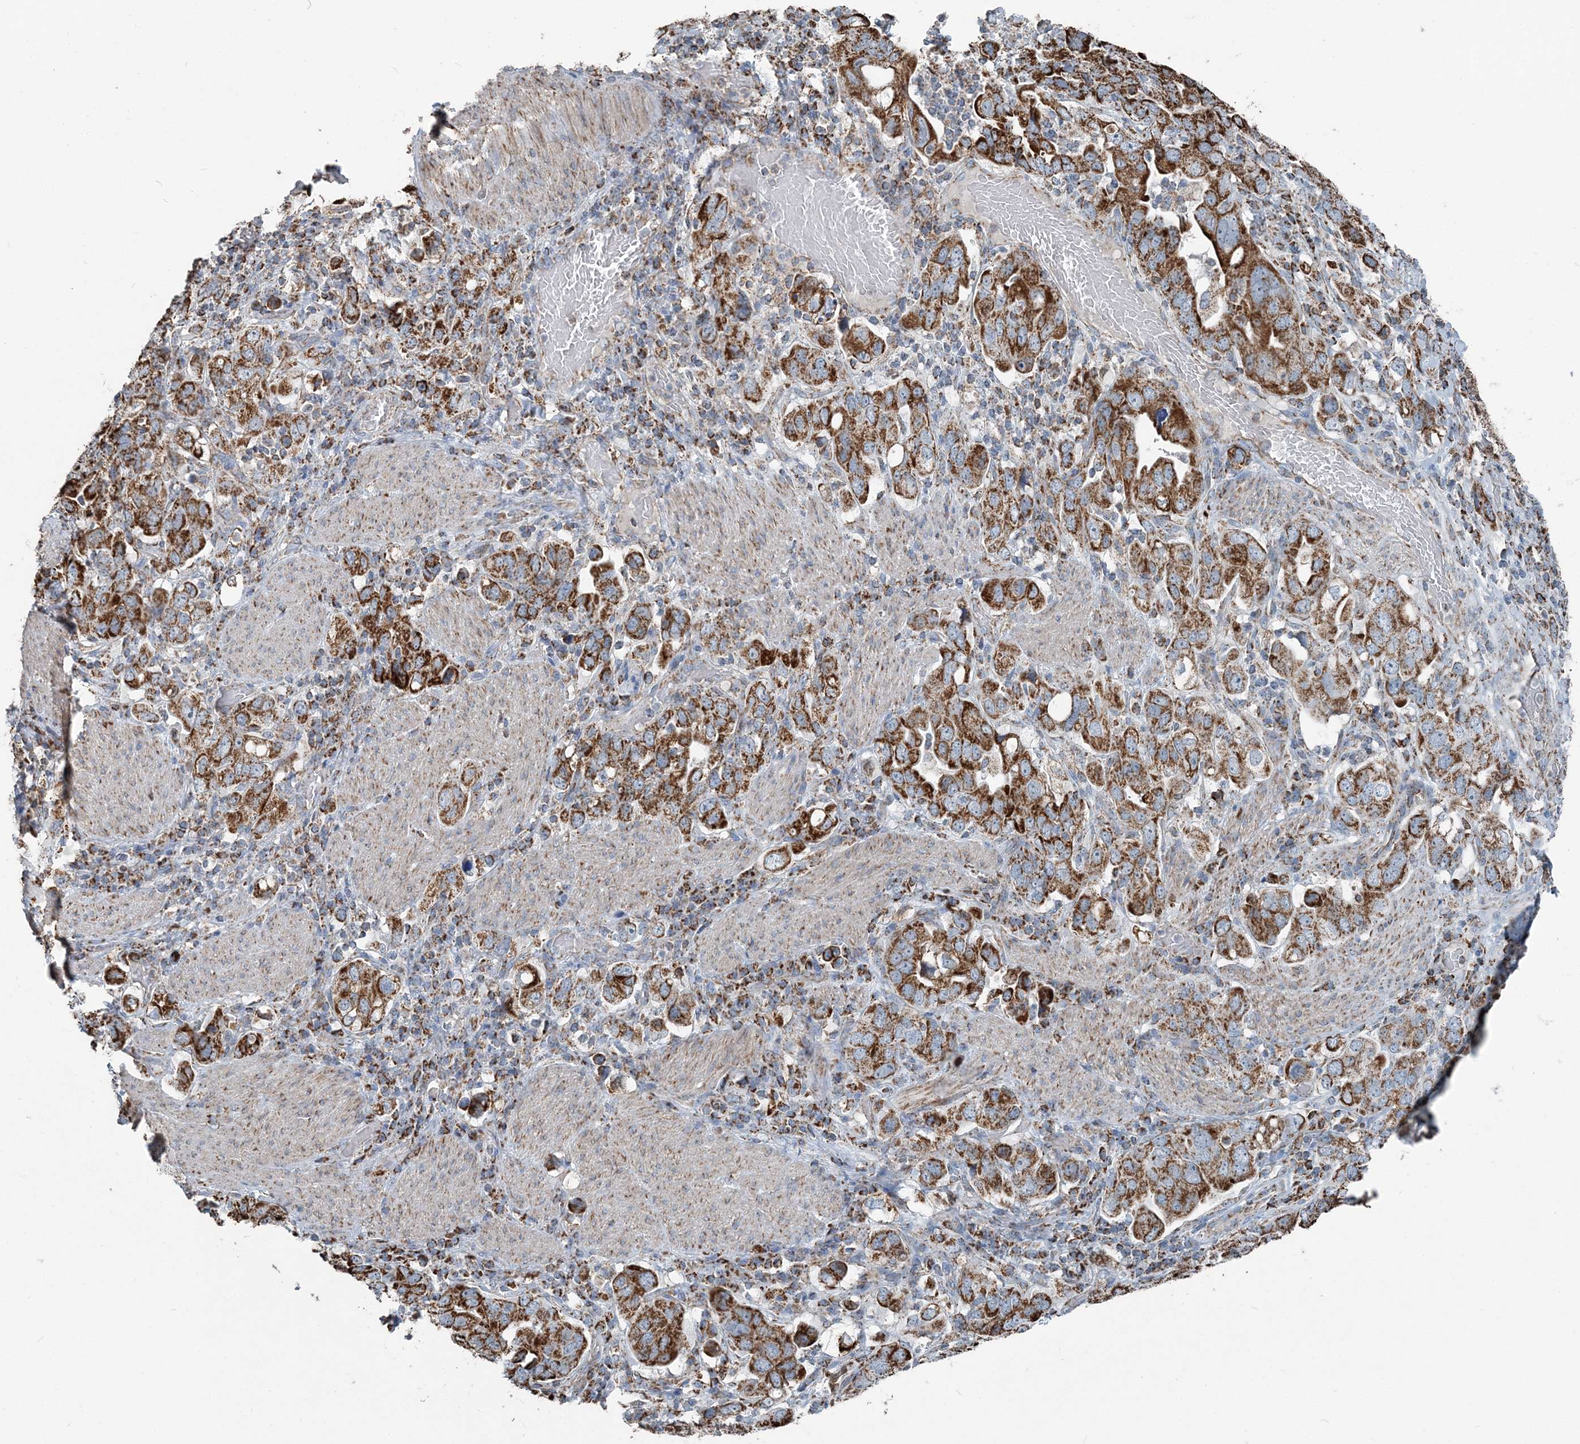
{"staining": {"intensity": "strong", "quantity": ">75%", "location": "cytoplasmic/membranous"}, "tissue": "stomach cancer", "cell_type": "Tumor cells", "image_type": "cancer", "snomed": [{"axis": "morphology", "description": "Adenocarcinoma, NOS"}, {"axis": "topography", "description": "Stomach, upper"}], "caption": "Stomach adenocarcinoma stained with immunohistochemistry (IHC) exhibits strong cytoplasmic/membranous positivity in about >75% of tumor cells.", "gene": "SUCLG1", "patient": {"sex": "male", "age": 62}}